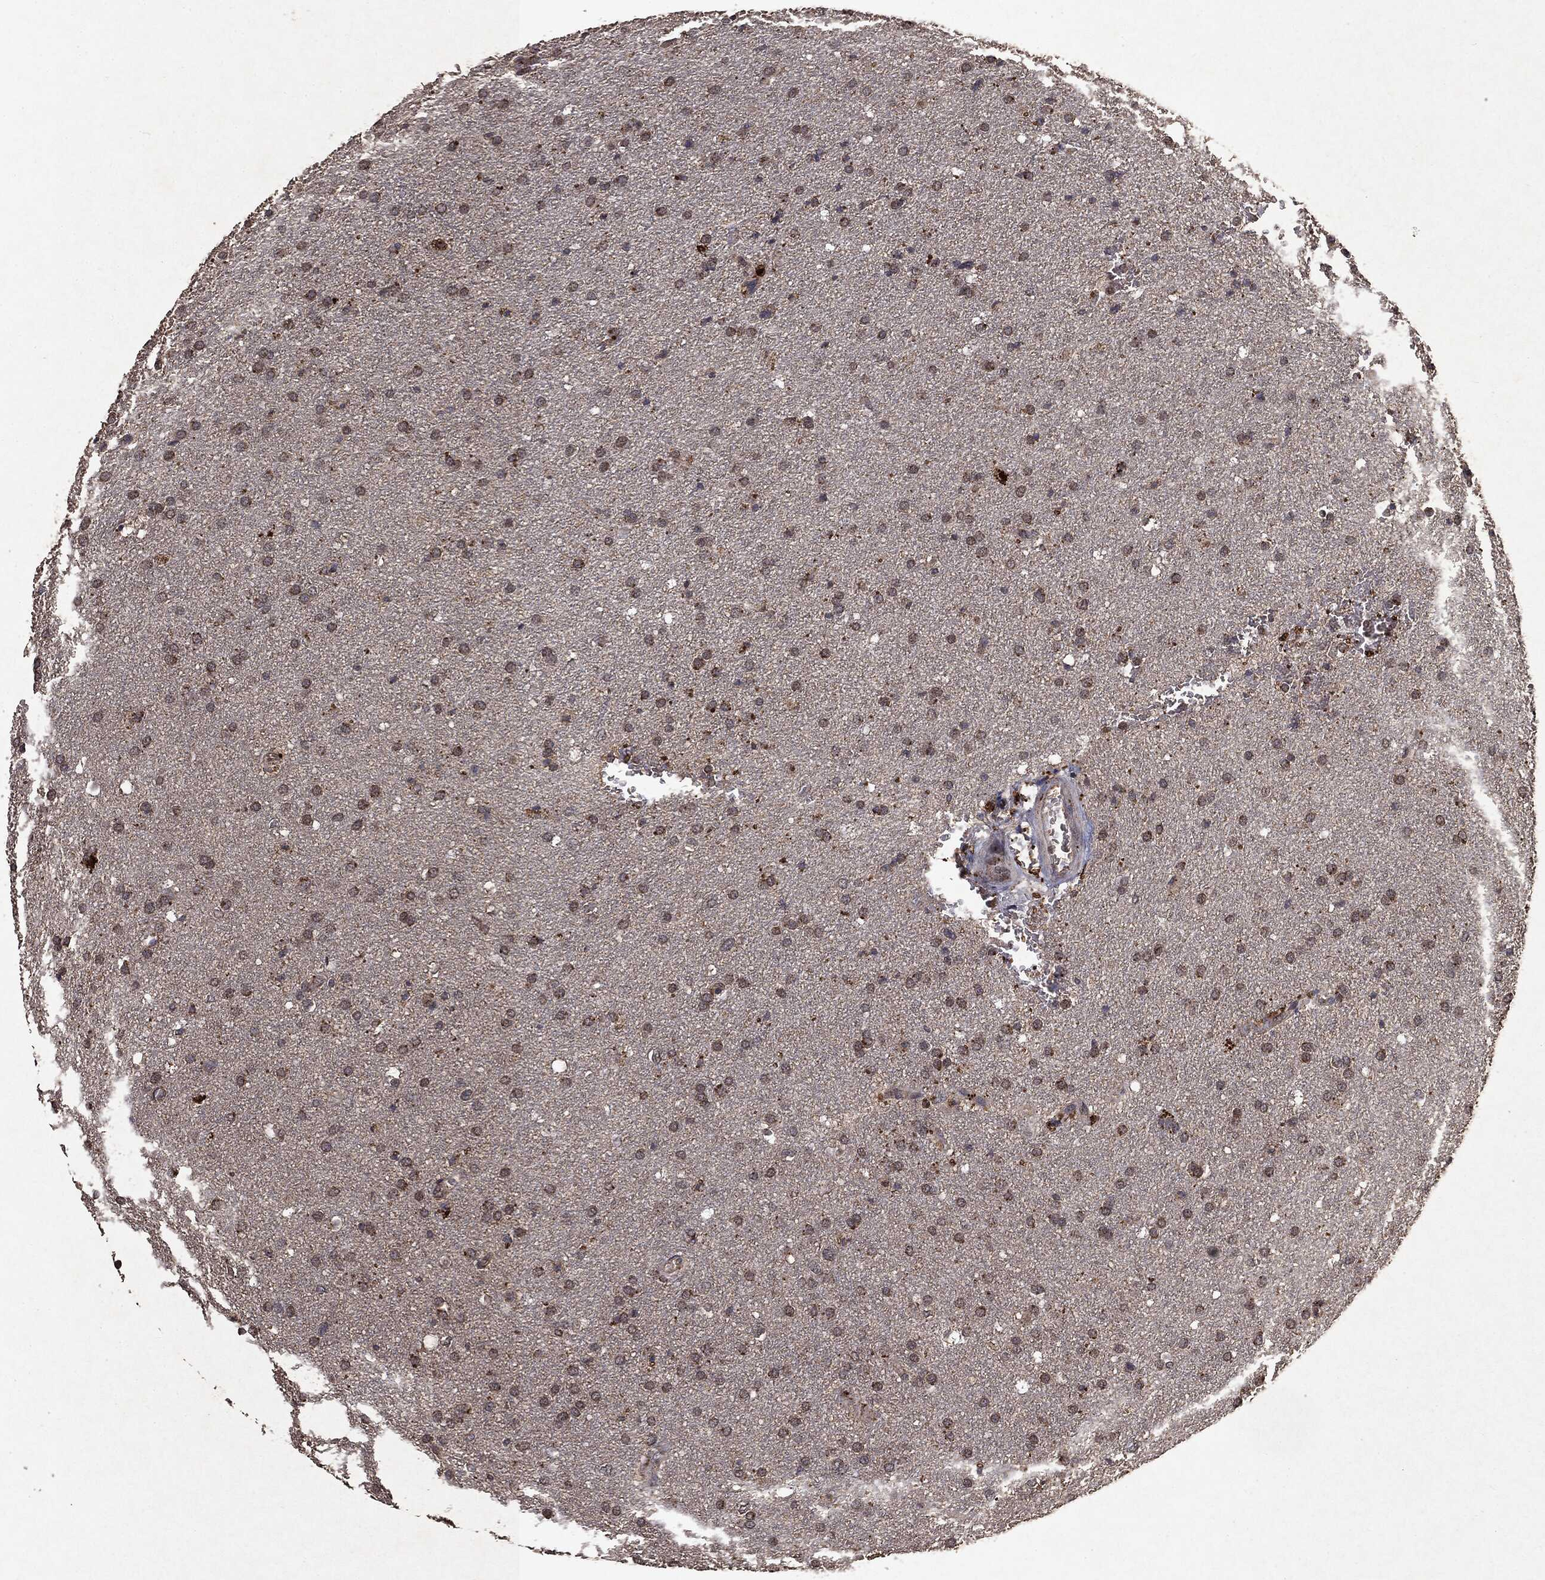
{"staining": {"intensity": "weak", "quantity": "25%-75%", "location": "cytoplasmic/membranous"}, "tissue": "glioma", "cell_type": "Tumor cells", "image_type": "cancer", "snomed": [{"axis": "morphology", "description": "Glioma, malignant, Low grade"}, {"axis": "topography", "description": "Brain"}], "caption": "Immunohistochemistry (IHC) (DAB (3,3'-diaminobenzidine)) staining of glioma exhibits weak cytoplasmic/membranous protein expression in about 25%-75% of tumor cells.", "gene": "MTOR", "patient": {"sex": "female", "age": 37}}